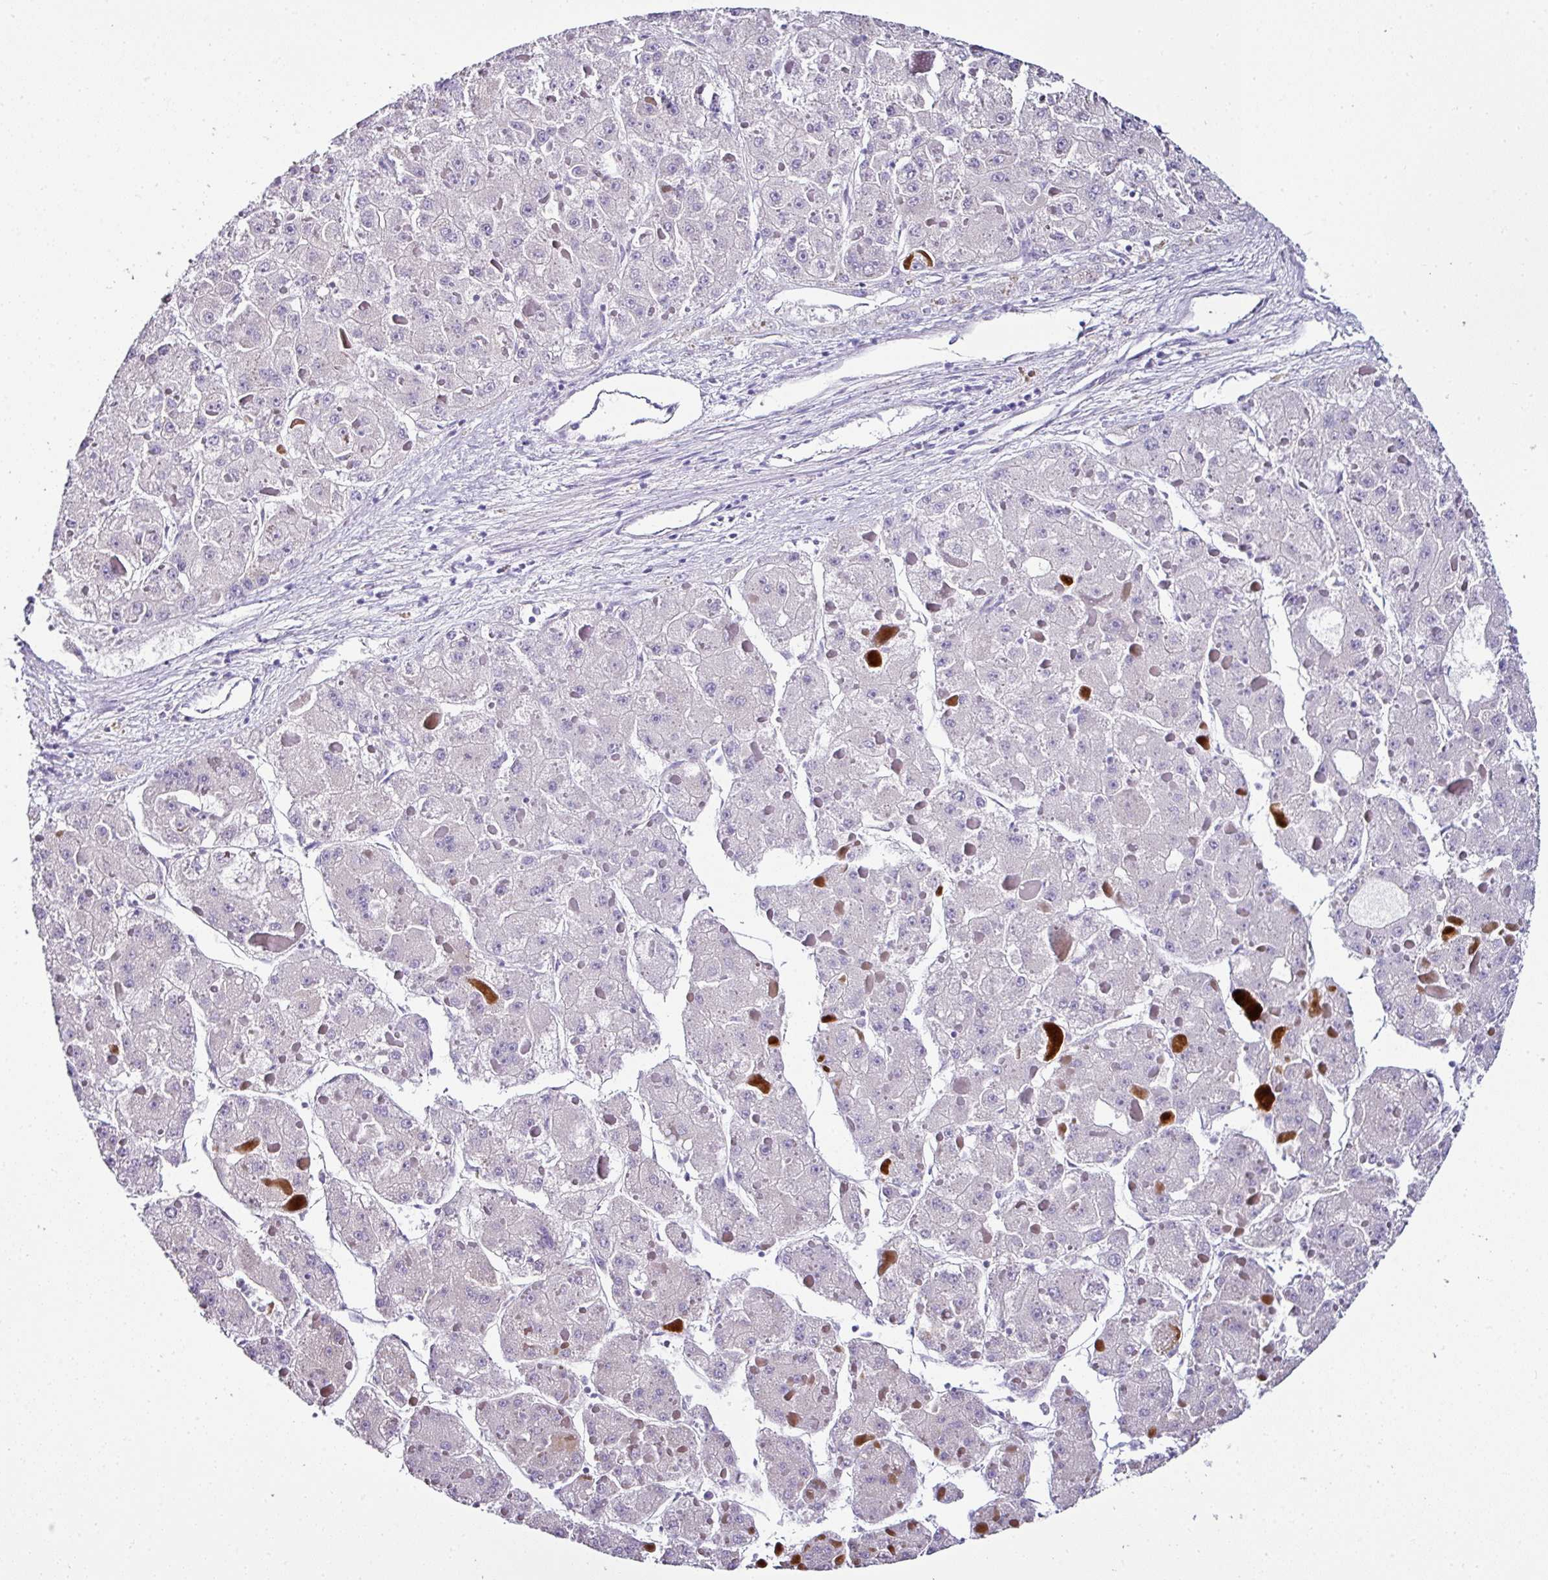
{"staining": {"intensity": "negative", "quantity": "none", "location": "none"}, "tissue": "liver cancer", "cell_type": "Tumor cells", "image_type": "cancer", "snomed": [{"axis": "morphology", "description": "Carcinoma, Hepatocellular, NOS"}, {"axis": "topography", "description": "Liver"}], "caption": "This image is of liver cancer (hepatocellular carcinoma) stained with IHC to label a protein in brown with the nuclei are counter-stained blue. There is no expression in tumor cells. (DAB immunohistochemistry with hematoxylin counter stain).", "gene": "NAPSA", "patient": {"sex": "female", "age": 73}}